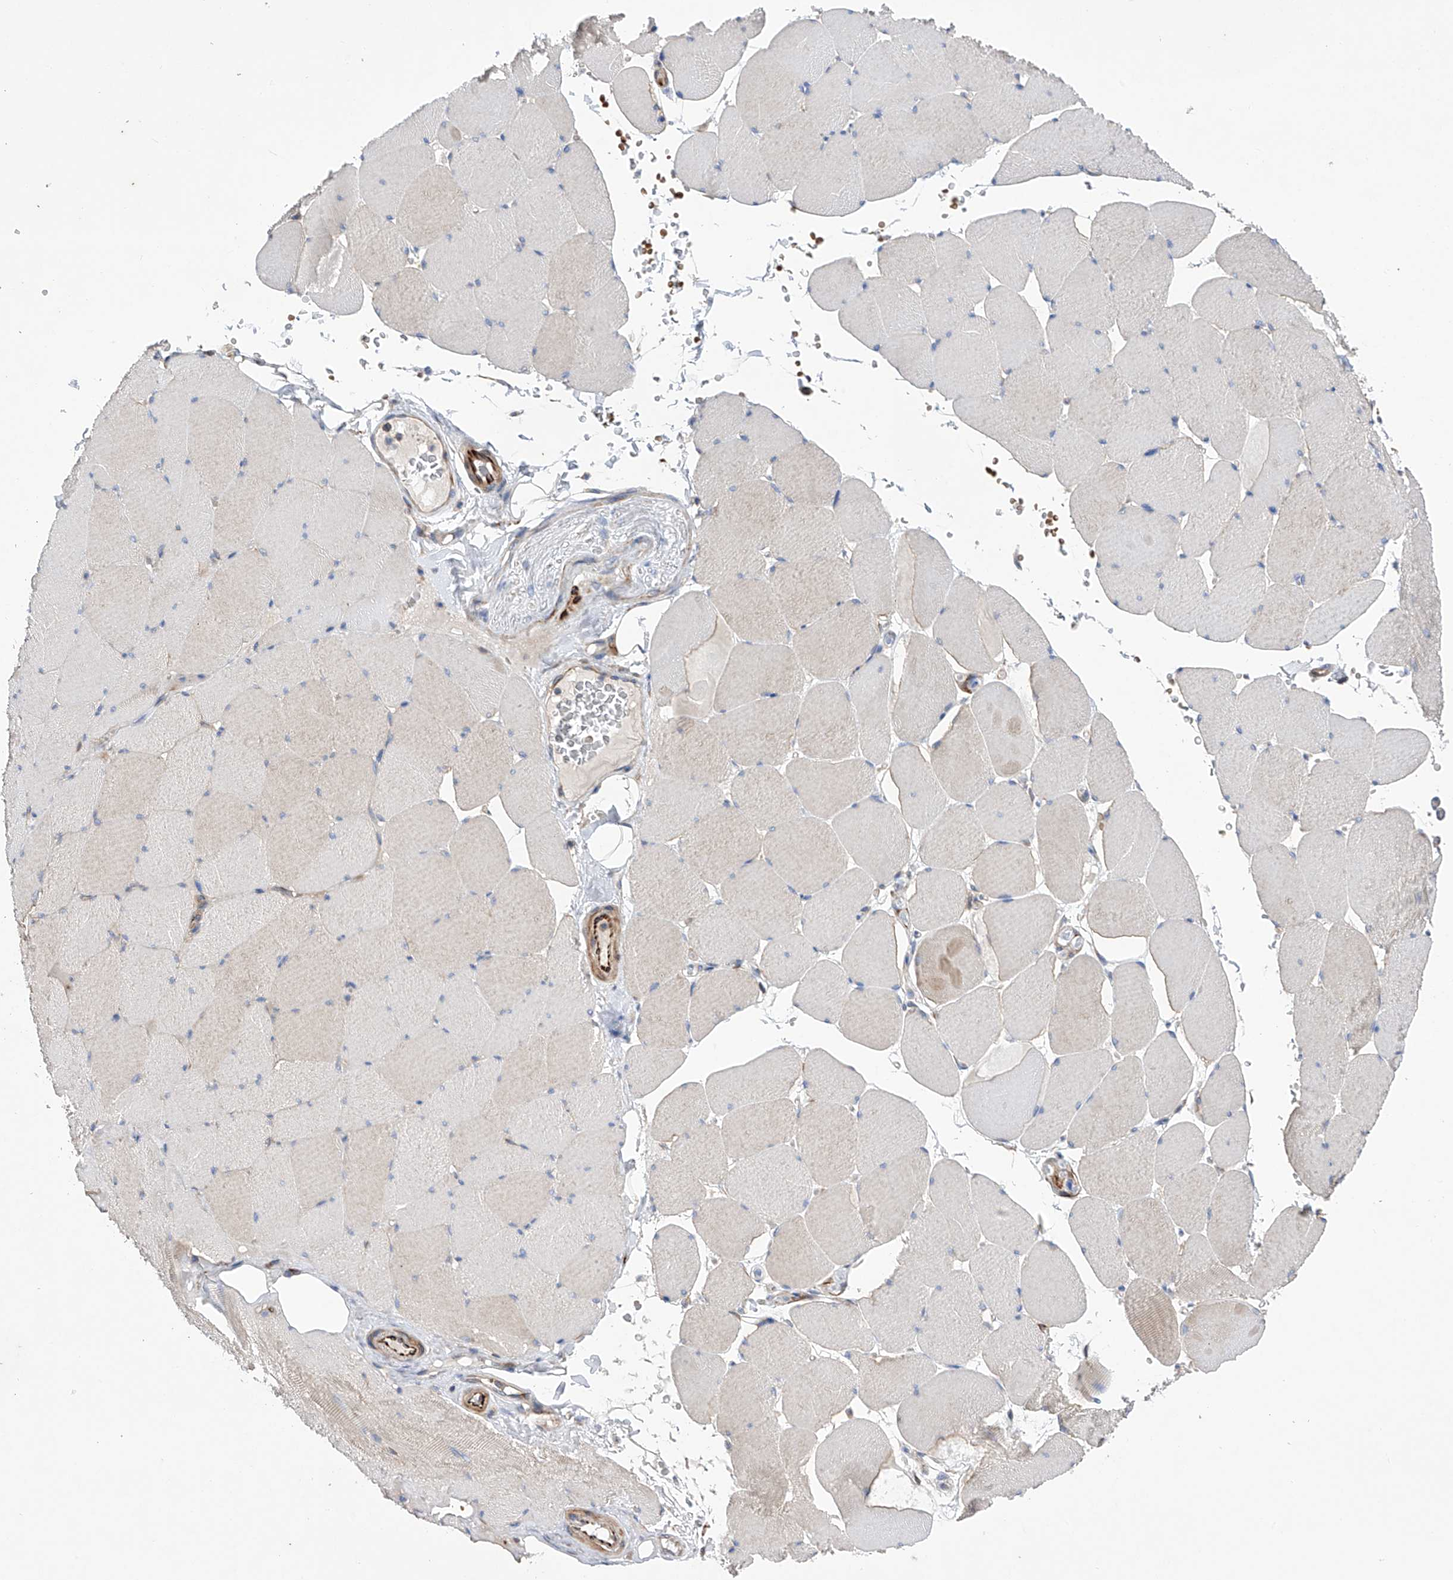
{"staining": {"intensity": "moderate", "quantity": "<25%", "location": "cytoplasmic/membranous"}, "tissue": "skeletal muscle", "cell_type": "Myocytes", "image_type": "normal", "snomed": [{"axis": "morphology", "description": "Normal tissue, NOS"}, {"axis": "topography", "description": "Skeletal muscle"}, {"axis": "topography", "description": "Head-Neck"}], "caption": "Unremarkable skeletal muscle was stained to show a protein in brown. There is low levels of moderate cytoplasmic/membranous expression in approximately <25% of myocytes.", "gene": "NFATC4", "patient": {"sex": "male", "age": 66}}